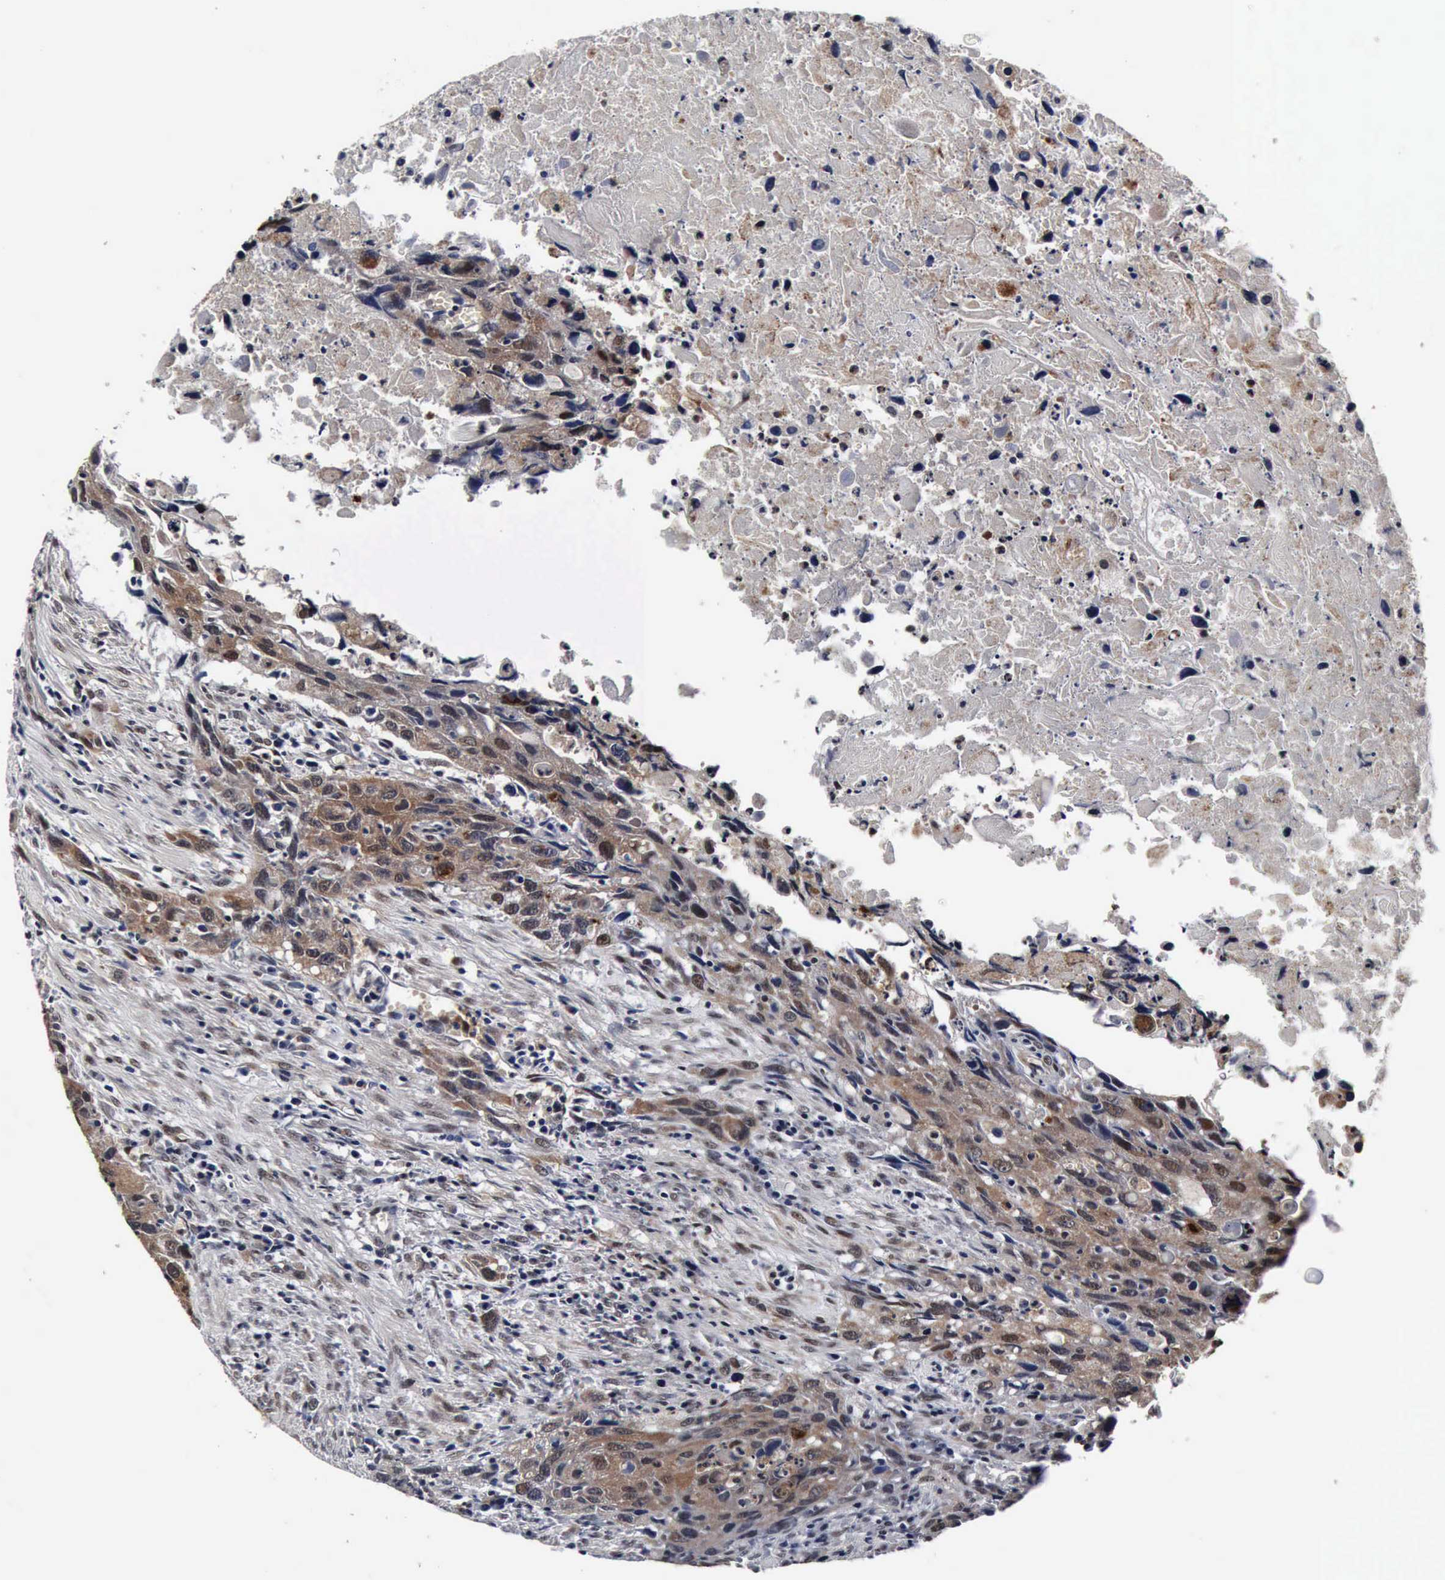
{"staining": {"intensity": "moderate", "quantity": ">75%", "location": "cytoplasmic/membranous,nuclear"}, "tissue": "urothelial cancer", "cell_type": "Tumor cells", "image_type": "cancer", "snomed": [{"axis": "morphology", "description": "Urothelial carcinoma, High grade"}, {"axis": "topography", "description": "Urinary bladder"}], "caption": "A brown stain shows moderate cytoplasmic/membranous and nuclear expression of a protein in urothelial cancer tumor cells.", "gene": "UBC", "patient": {"sex": "male", "age": 71}}